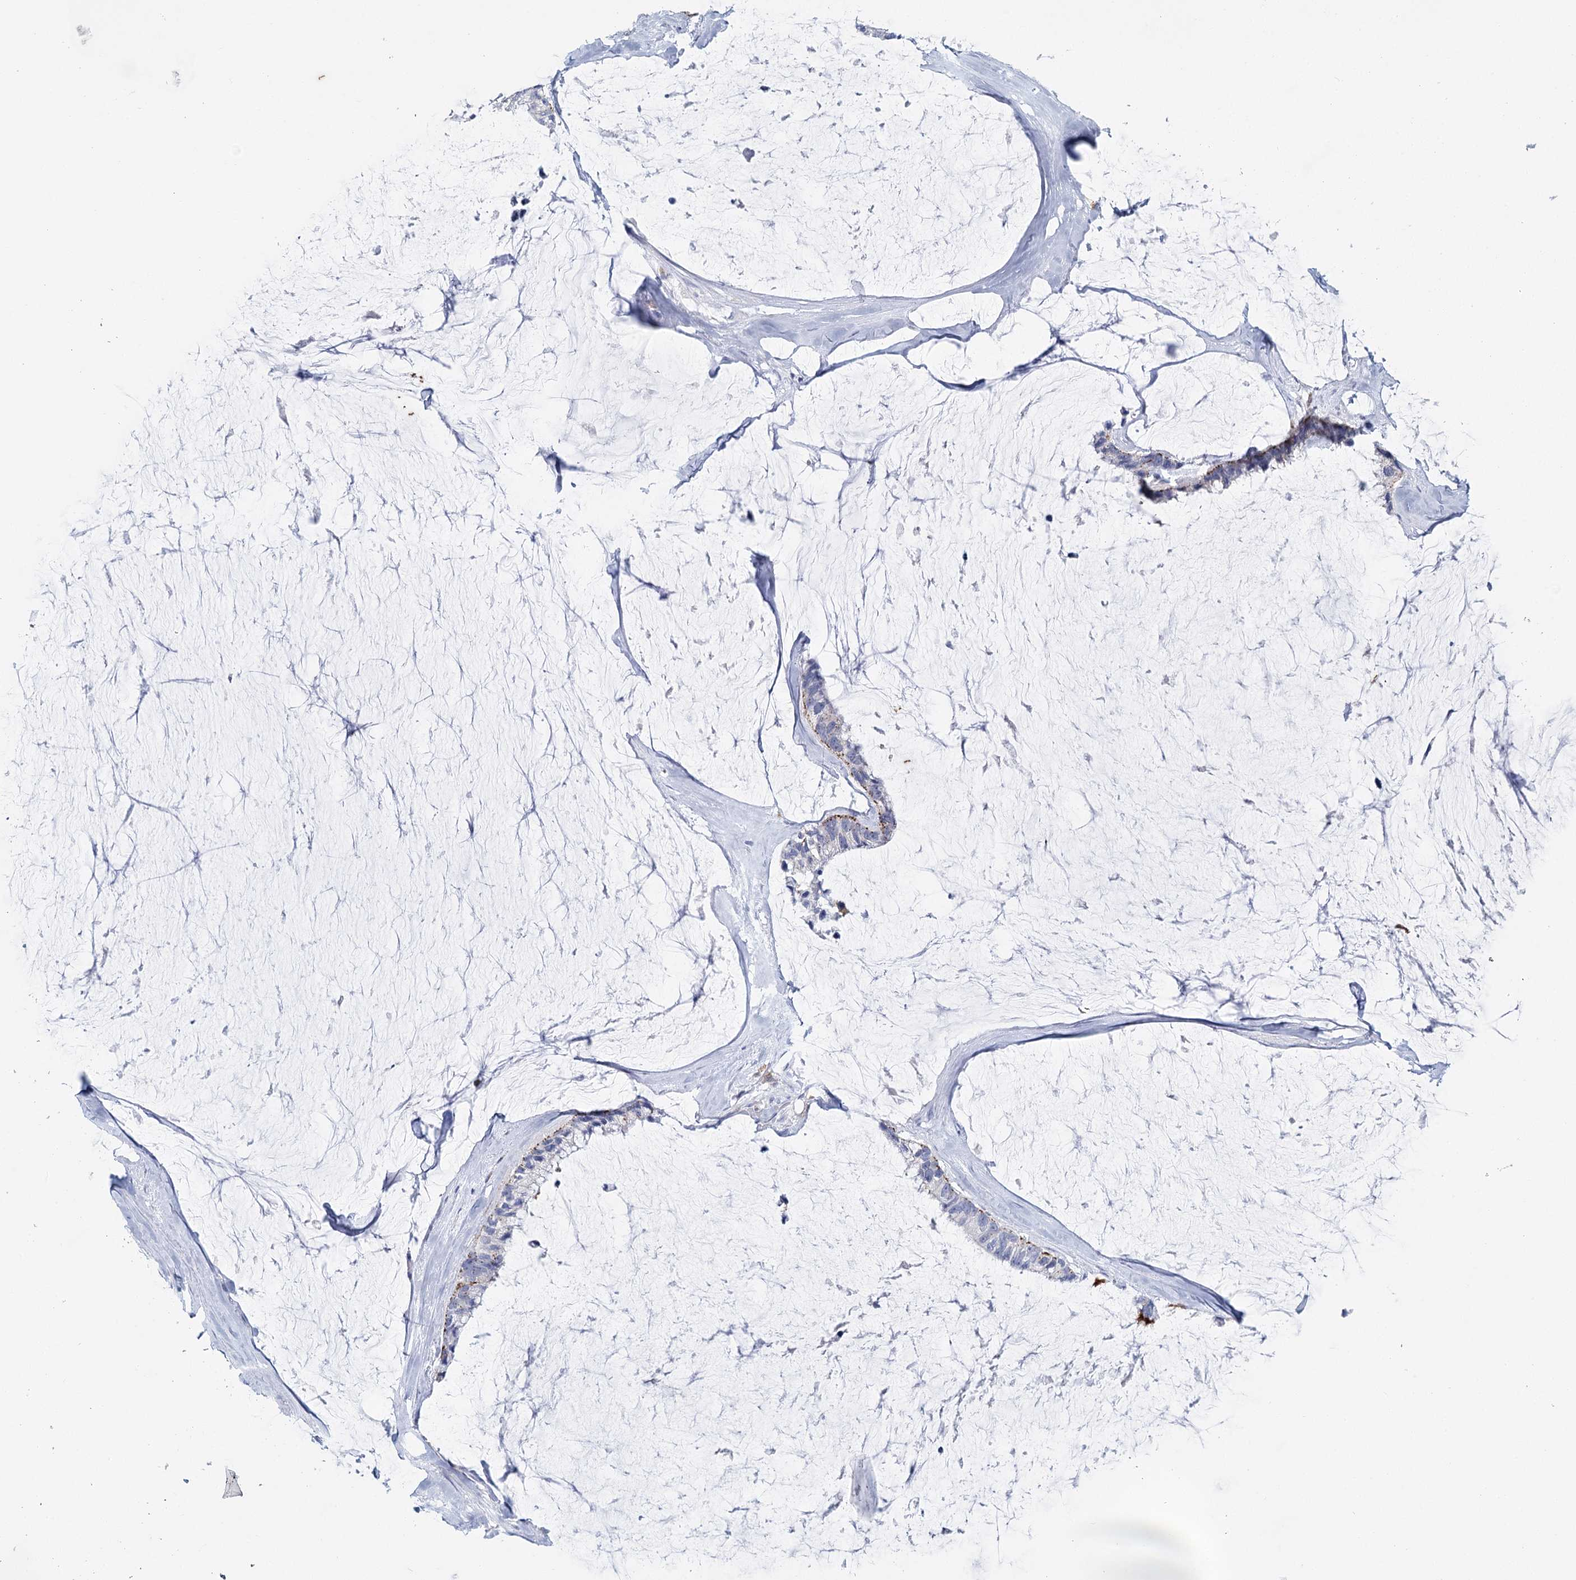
{"staining": {"intensity": "weak", "quantity": "25%-75%", "location": "cytoplasmic/membranous"}, "tissue": "ovarian cancer", "cell_type": "Tumor cells", "image_type": "cancer", "snomed": [{"axis": "morphology", "description": "Cystadenocarcinoma, mucinous, NOS"}, {"axis": "topography", "description": "Ovary"}], "caption": "Immunohistochemistry (IHC) image of neoplastic tissue: ovarian cancer stained using immunohistochemistry reveals low levels of weak protein expression localized specifically in the cytoplasmic/membranous of tumor cells, appearing as a cytoplasmic/membranous brown color.", "gene": "METTL7B", "patient": {"sex": "female", "age": 39}}